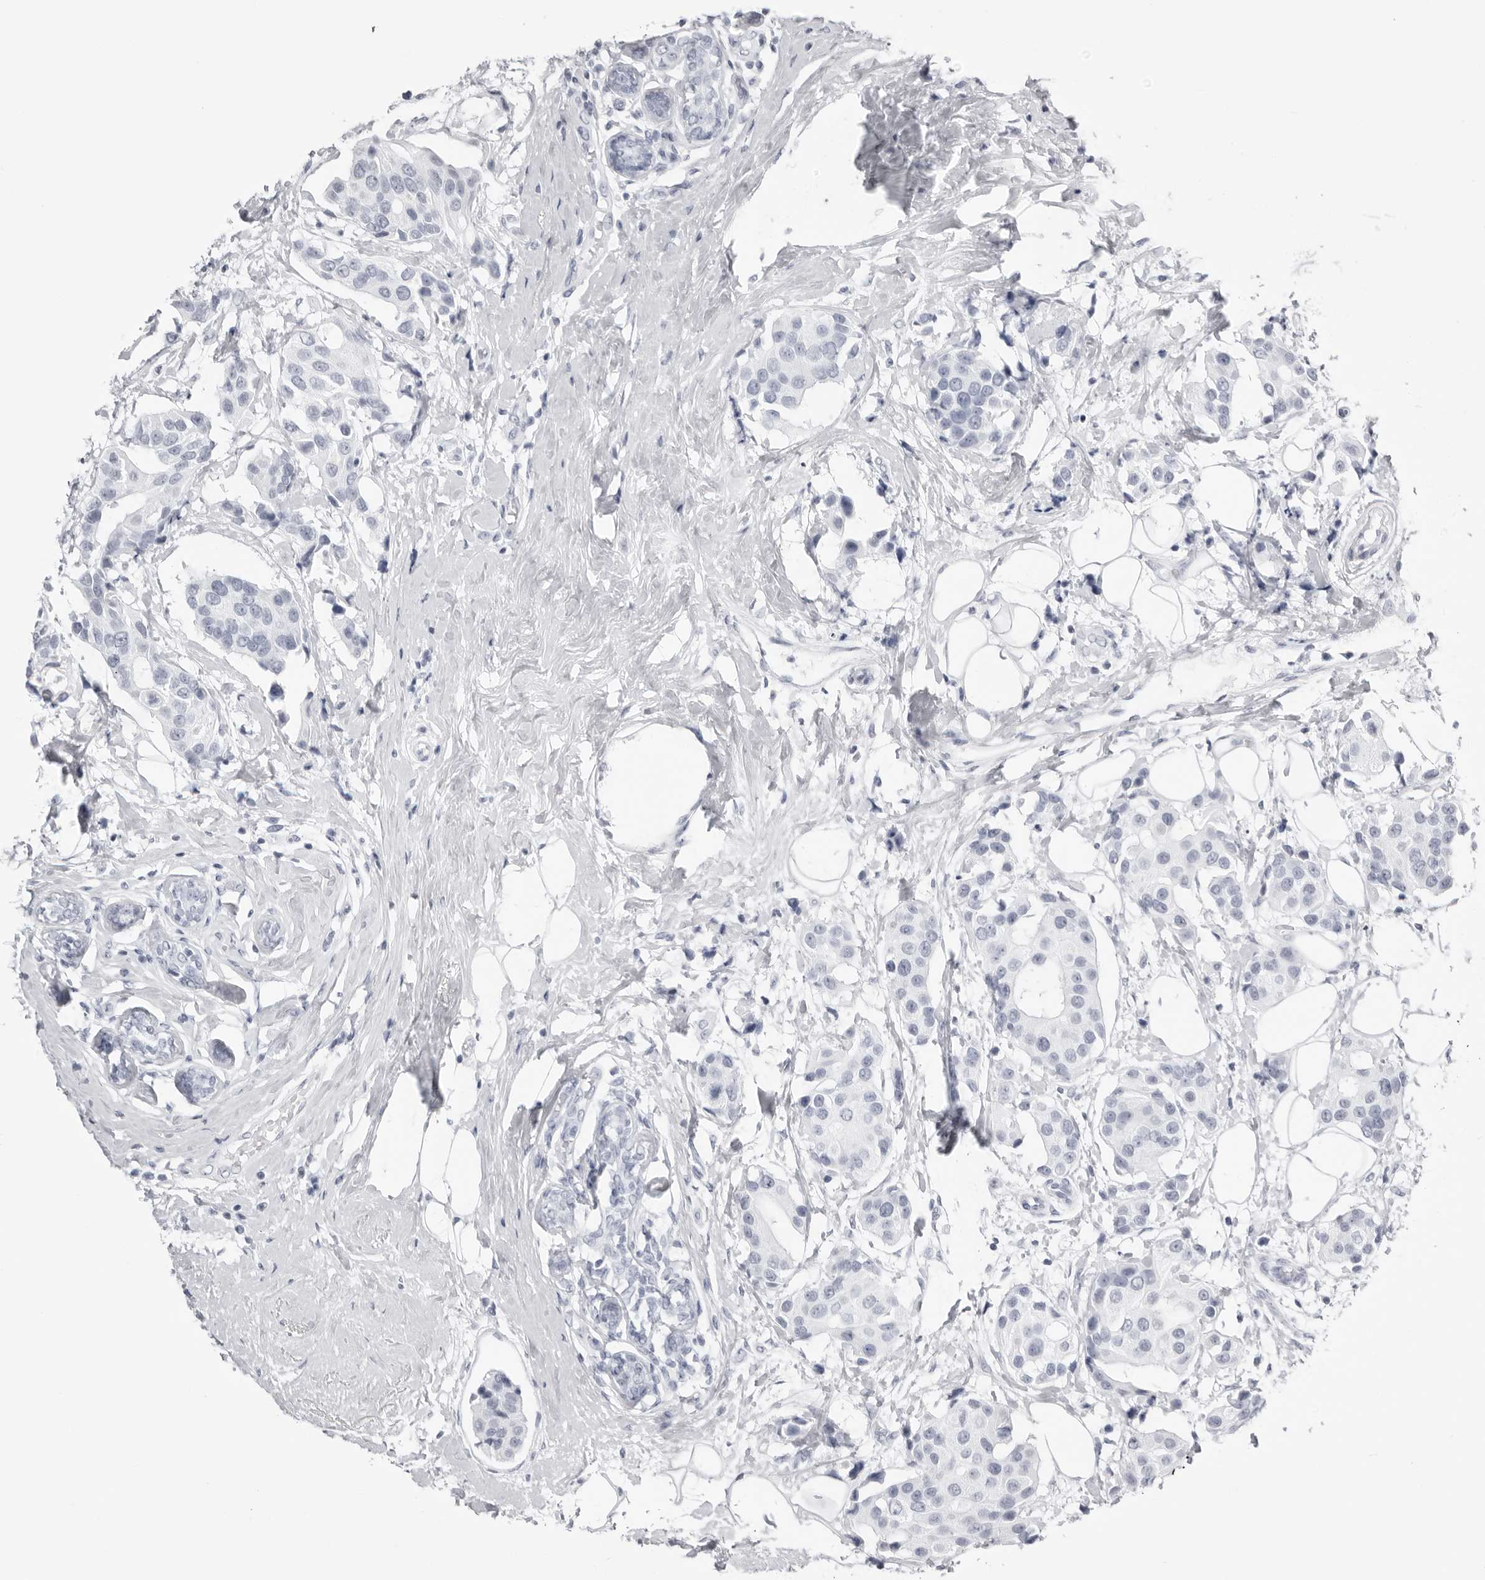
{"staining": {"intensity": "negative", "quantity": "none", "location": "none"}, "tissue": "breast cancer", "cell_type": "Tumor cells", "image_type": "cancer", "snomed": [{"axis": "morphology", "description": "Normal tissue, NOS"}, {"axis": "morphology", "description": "Duct carcinoma"}, {"axis": "topography", "description": "Breast"}], "caption": "This micrograph is of breast cancer stained with immunohistochemistry (IHC) to label a protein in brown with the nuclei are counter-stained blue. There is no positivity in tumor cells.", "gene": "KLK9", "patient": {"sex": "female", "age": 39}}